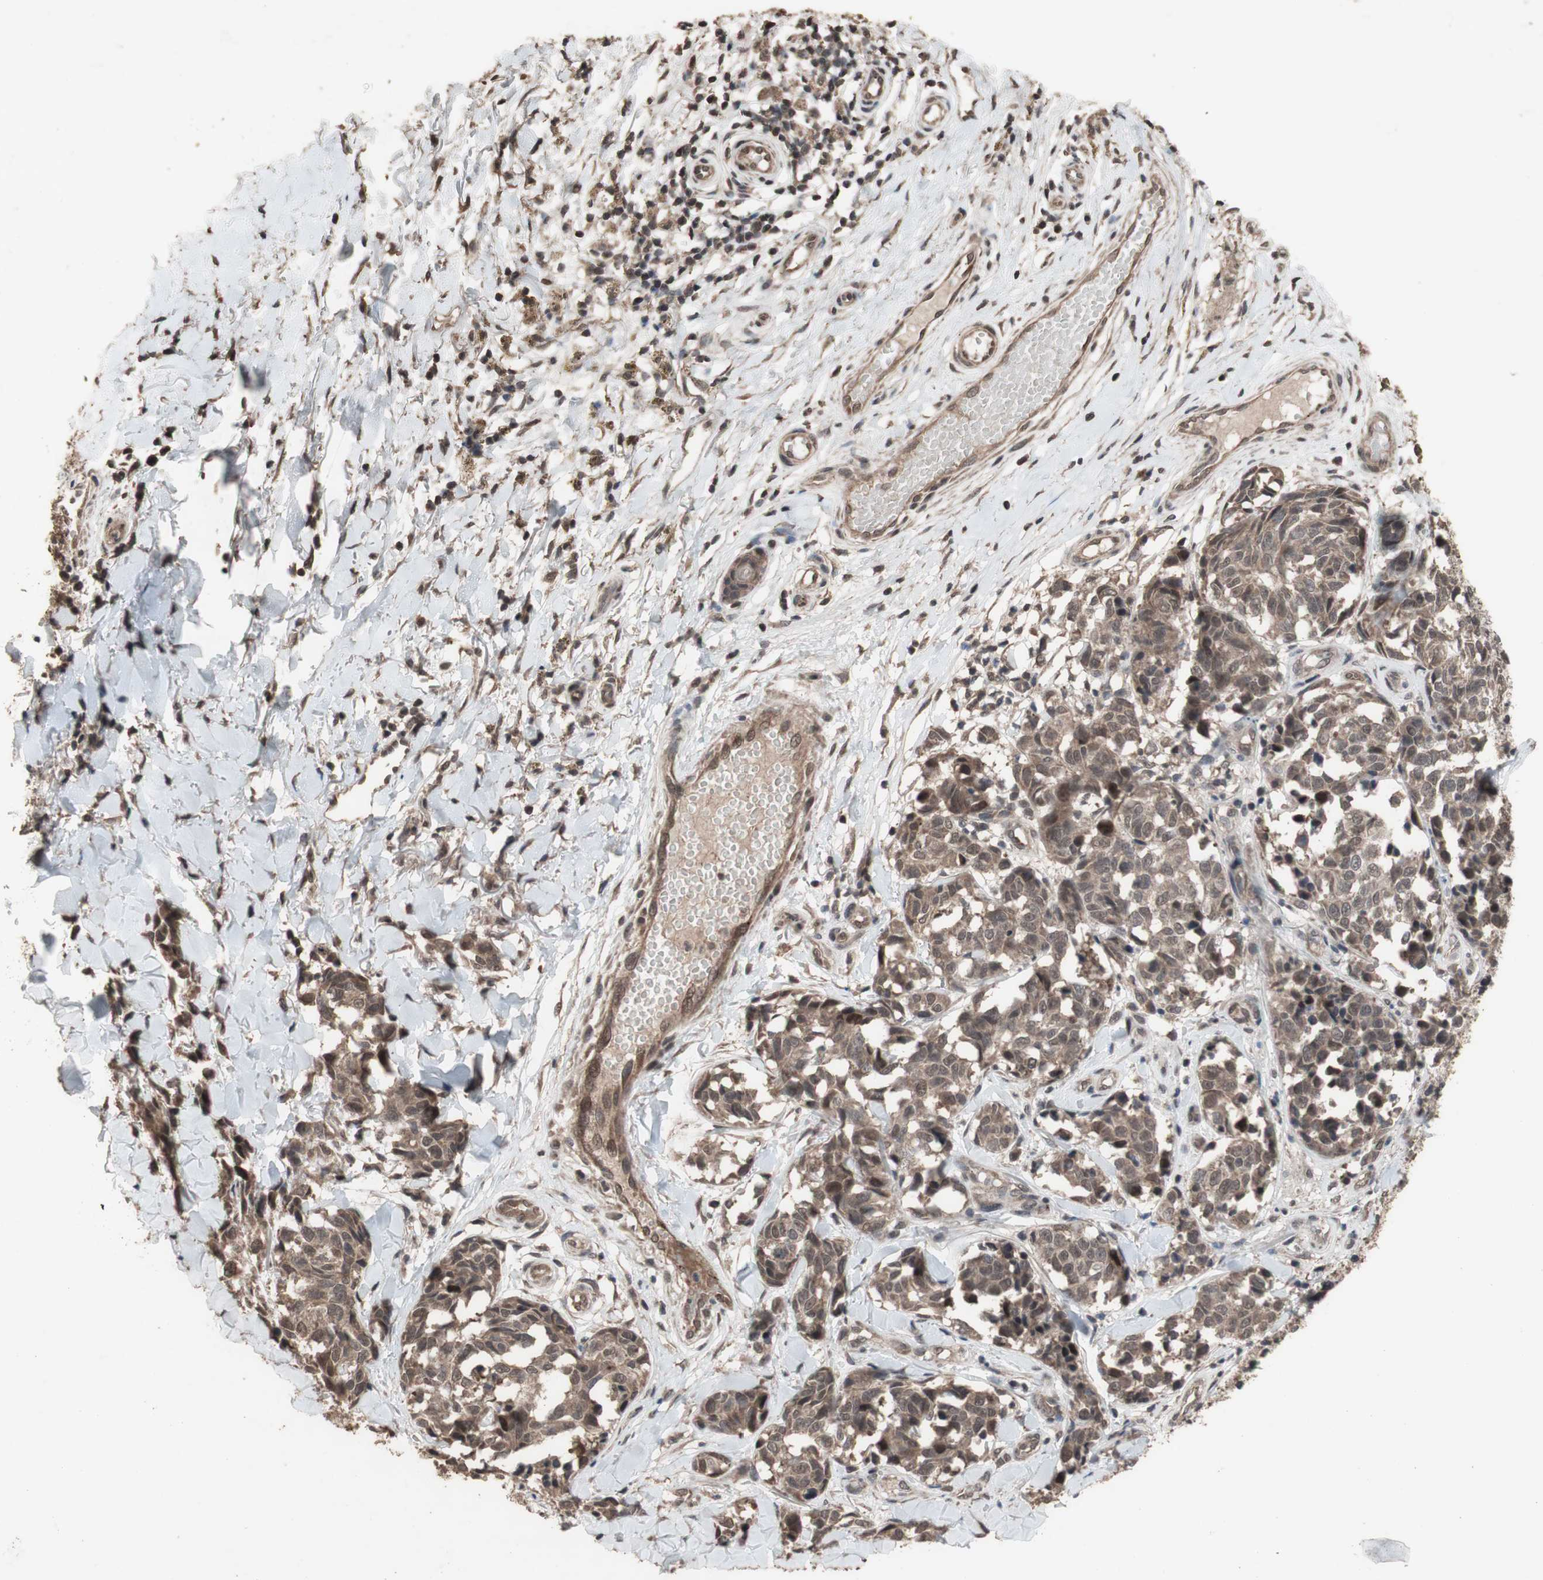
{"staining": {"intensity": "moderate", "quantity": ">75%", "location": "cytoplasmic/membranous"}, "tissue": "melanoma", "cell_type": "Tumor cells", "image_type": "cancer", "snomed": [{"axis": "morphology", "description": "Malignant melanoma, NOS"}, {"axis": "topography", "description": "Skin"}], "caption": "Melanoma stained for a protein reveals moderate cytoplasmic/membranous positivity in tumor cells.", "gene": "KANSL1", "patient": {"sex": "female", "age": 64}}